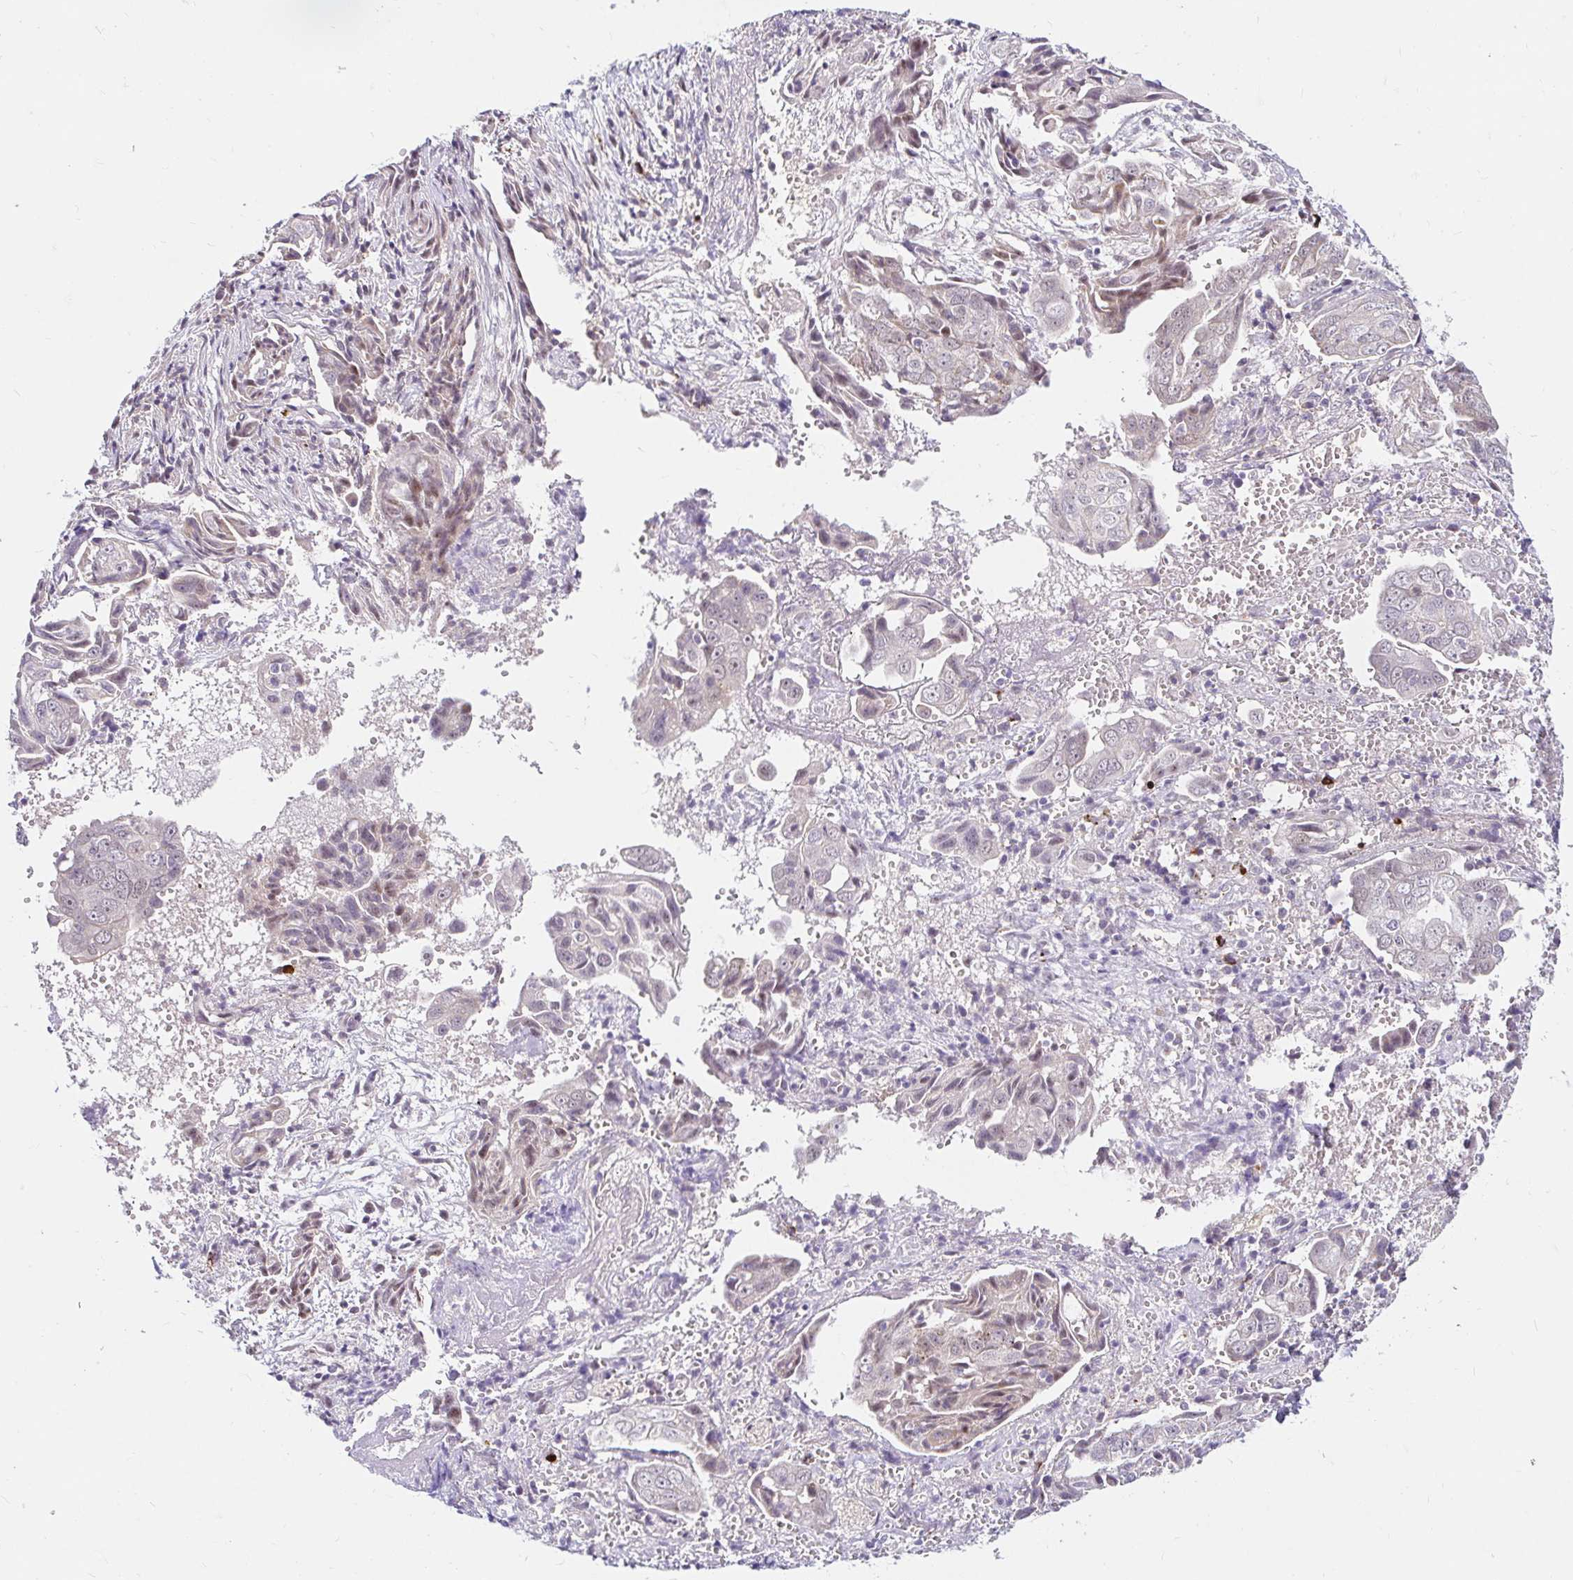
{"staining": {"intensity": "negative", "quantity": "none", "location": "none"}, "tissue": "ovarian cancer", "cell_type": "Tumor cells", "image_type": "cancer", "snomed": [{"axis": "morphology", "description": "Carcinoma, endometroid"}, {"axis": "topography", "description": "Ovary"}], "caption": "This is a photomicrograph of immunohistochemistry staining of ovarian cancer (endometroid carcinoma), which shows no staining in tumor cells.", "gene": "GUCY1A1", "patient": {"sex": "female", "age": 70}}